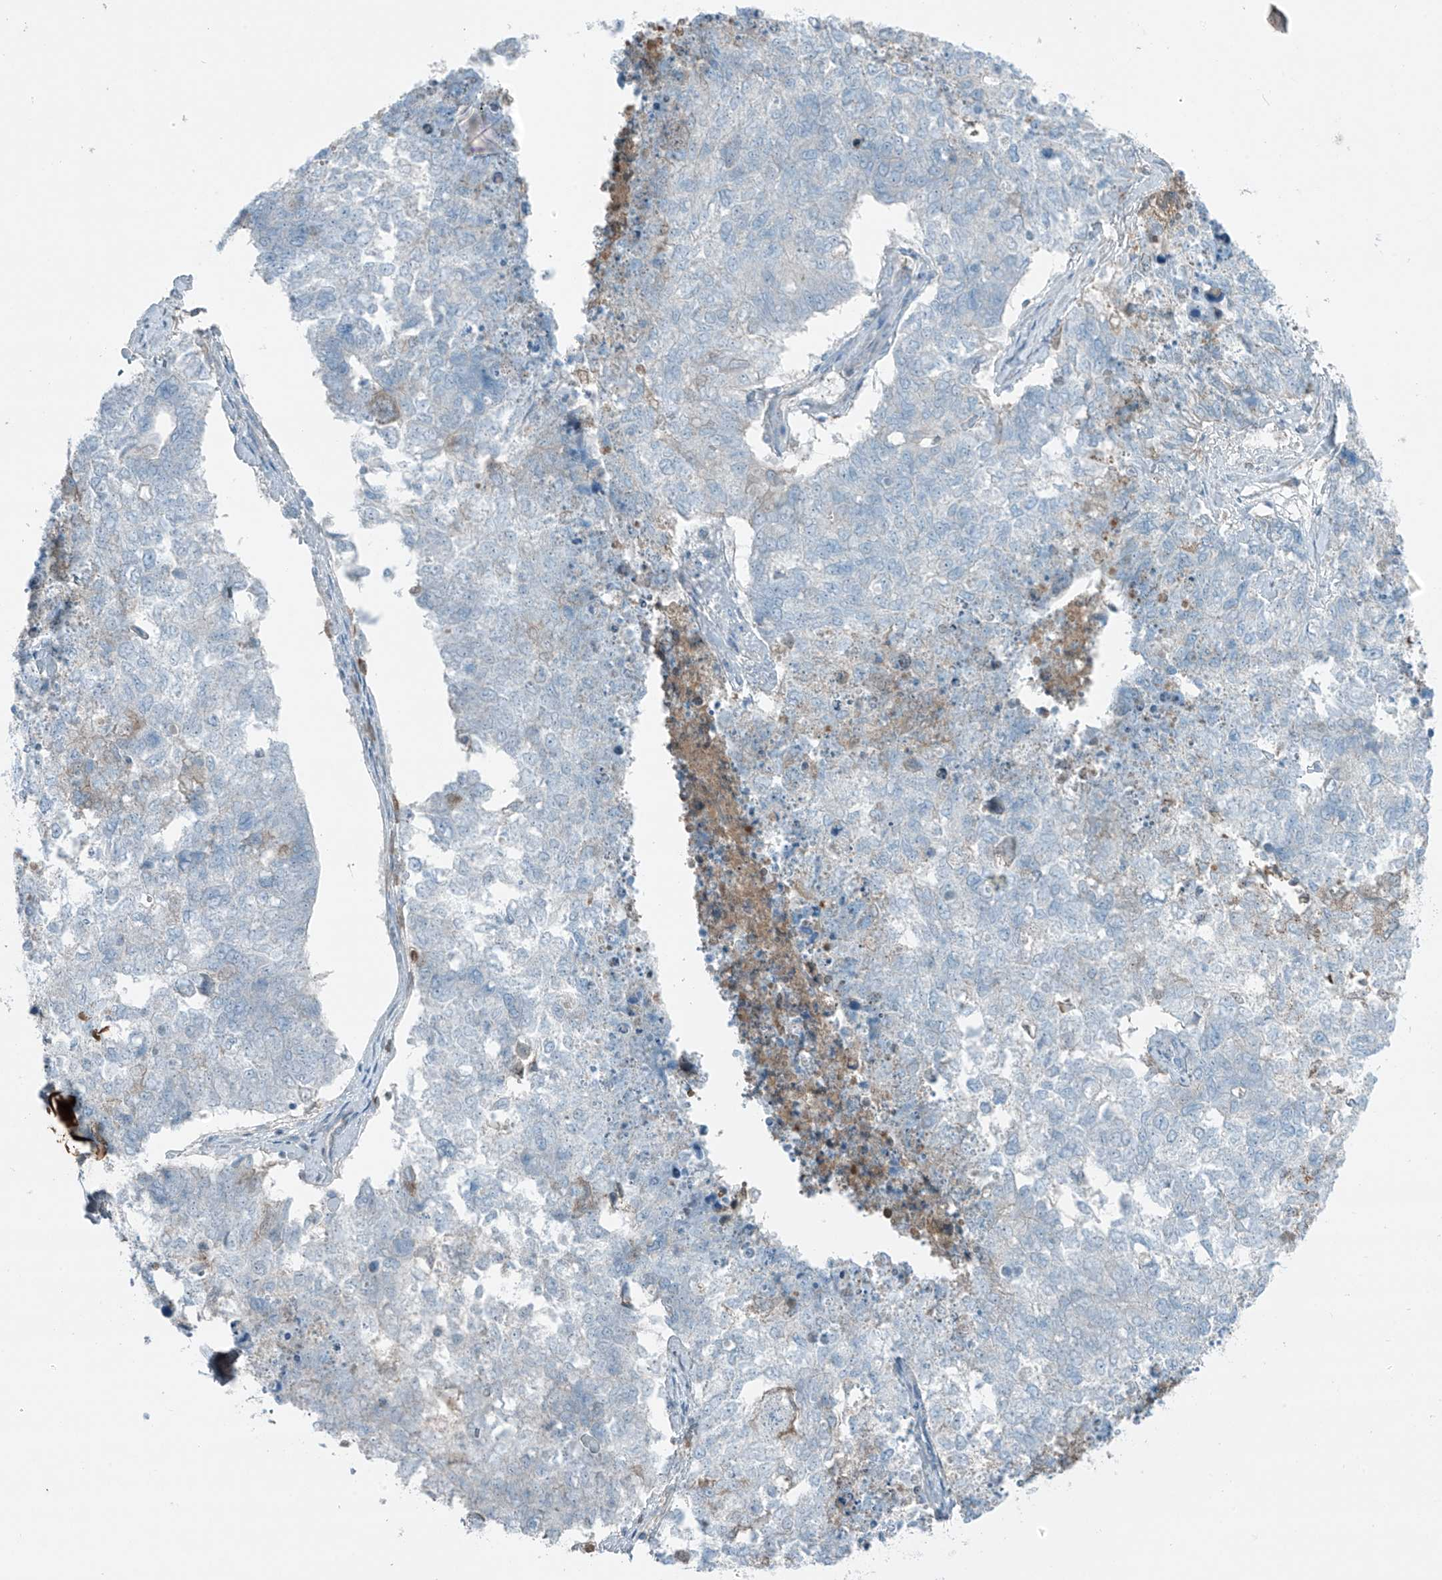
{"staining": {"intensity": "negative", "quantity": "none", "location": "none"}, "tissue": "cervical cancer", "cell_type": "Tumor cells", "image_type": "cancer", "snomed": [{"axis": "morphology", "description": "Squamous cell carcinoma, NOS"}, {"axis": "topography", "description": "Cervix"}], "caption": "Human squamous cell carcinoma (cervical) stained for a protein using immunohistochemistry shows no positivity in tumor cells.", "gene": "FAM131C", "patient": {"sex": "female", "age": 63}}